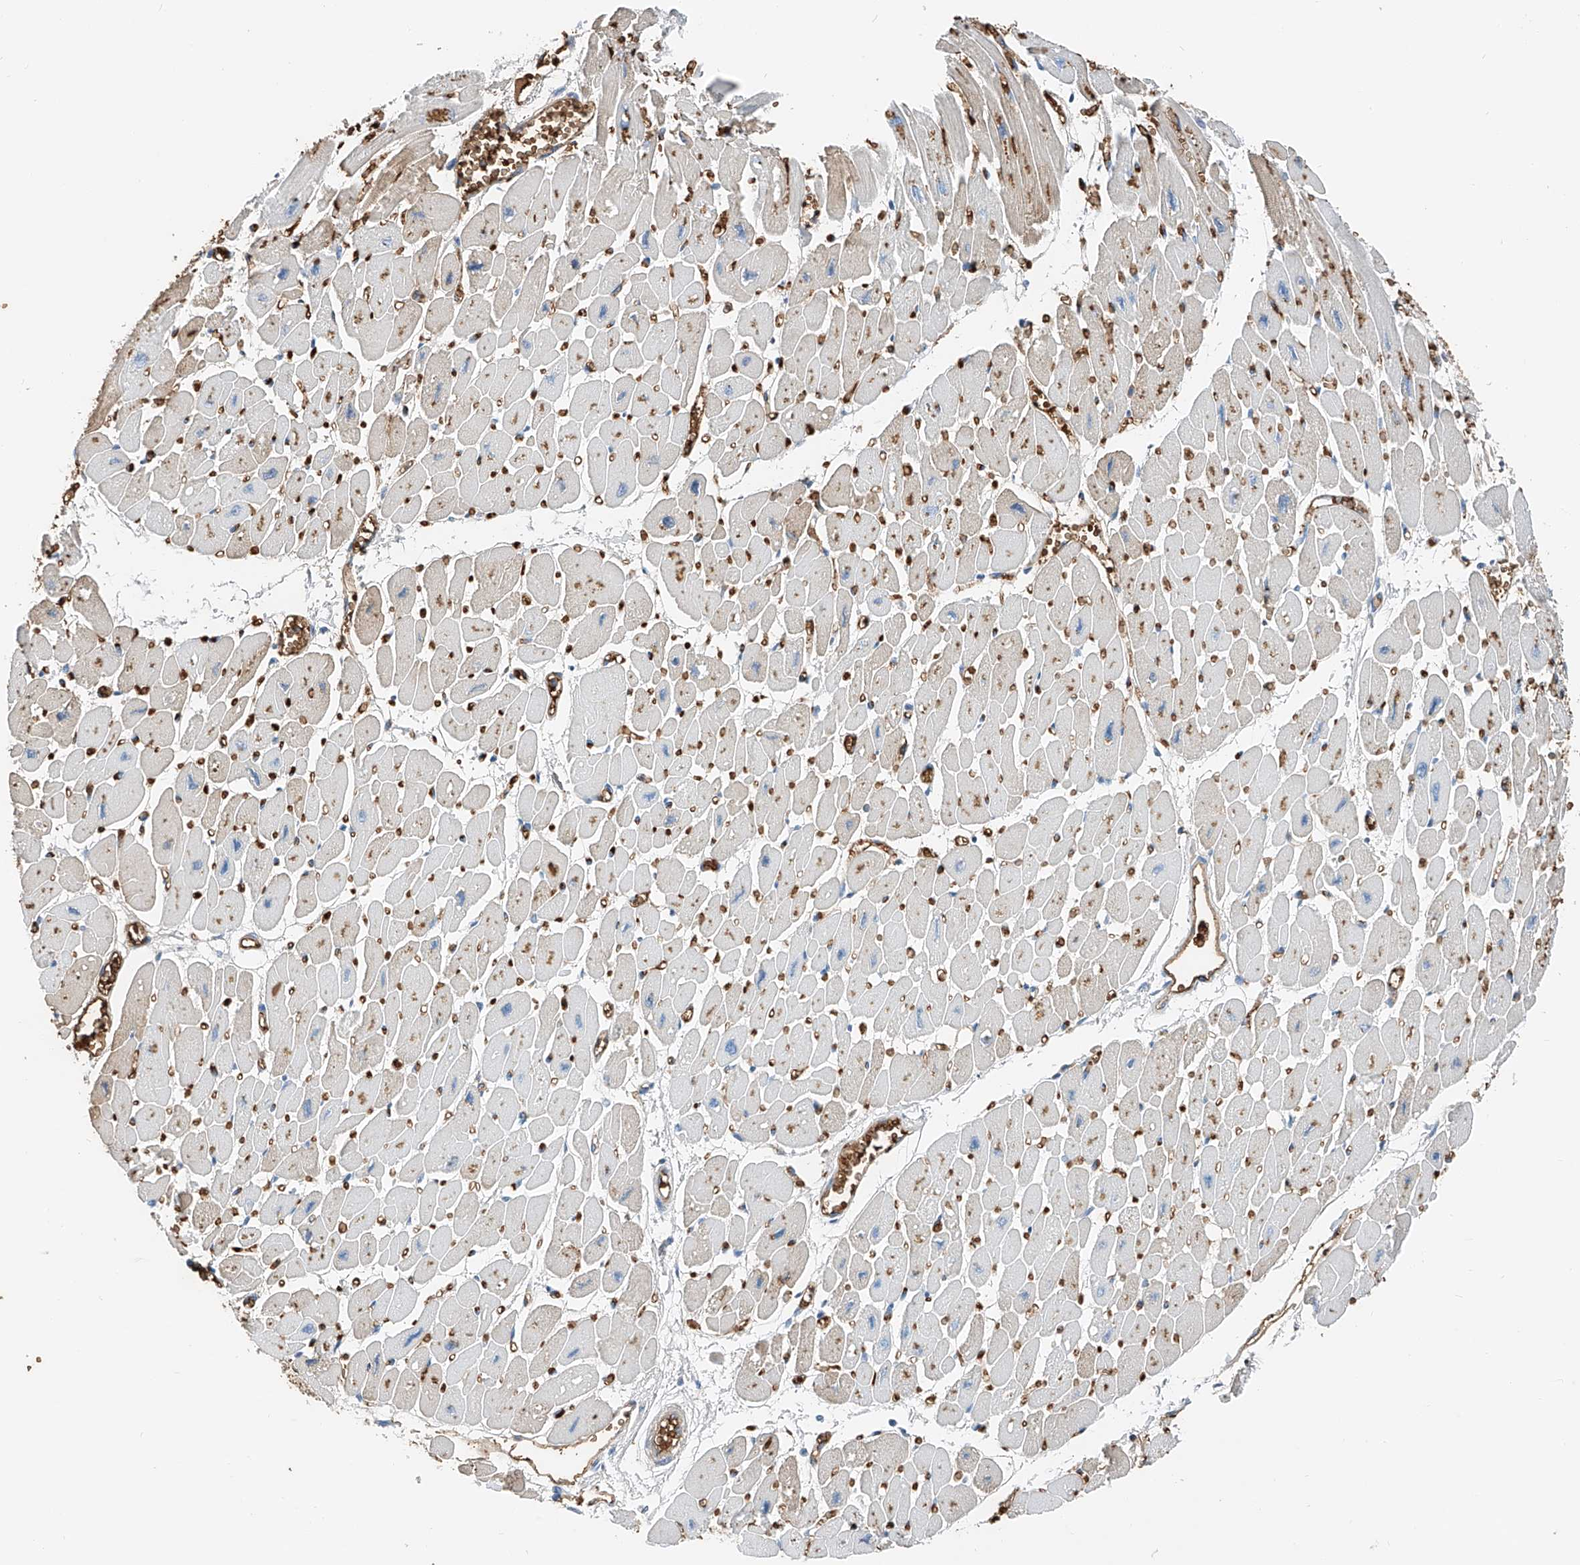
{"staining": {"intensity": "negative", "quantity": "none", "location": "none"}, "tissue": "heart muscle", "cell_type": "Cardiomyocytes", "image_type": "normal", "snomed": [{"axis": "morphology", "description": "Normal tissue, NOS"}, {"axis": "topography", "description": "Heart"}], "caption": "Immunohistochemistry of normal heart muscle exhibits no staining in cardiomyocytes. (DAB (3,3'-diaminobenzidine) immunohistochemistry, high magnification).", "gene": "PRSS23", "patient": {"sex": "female", "age": 54}}